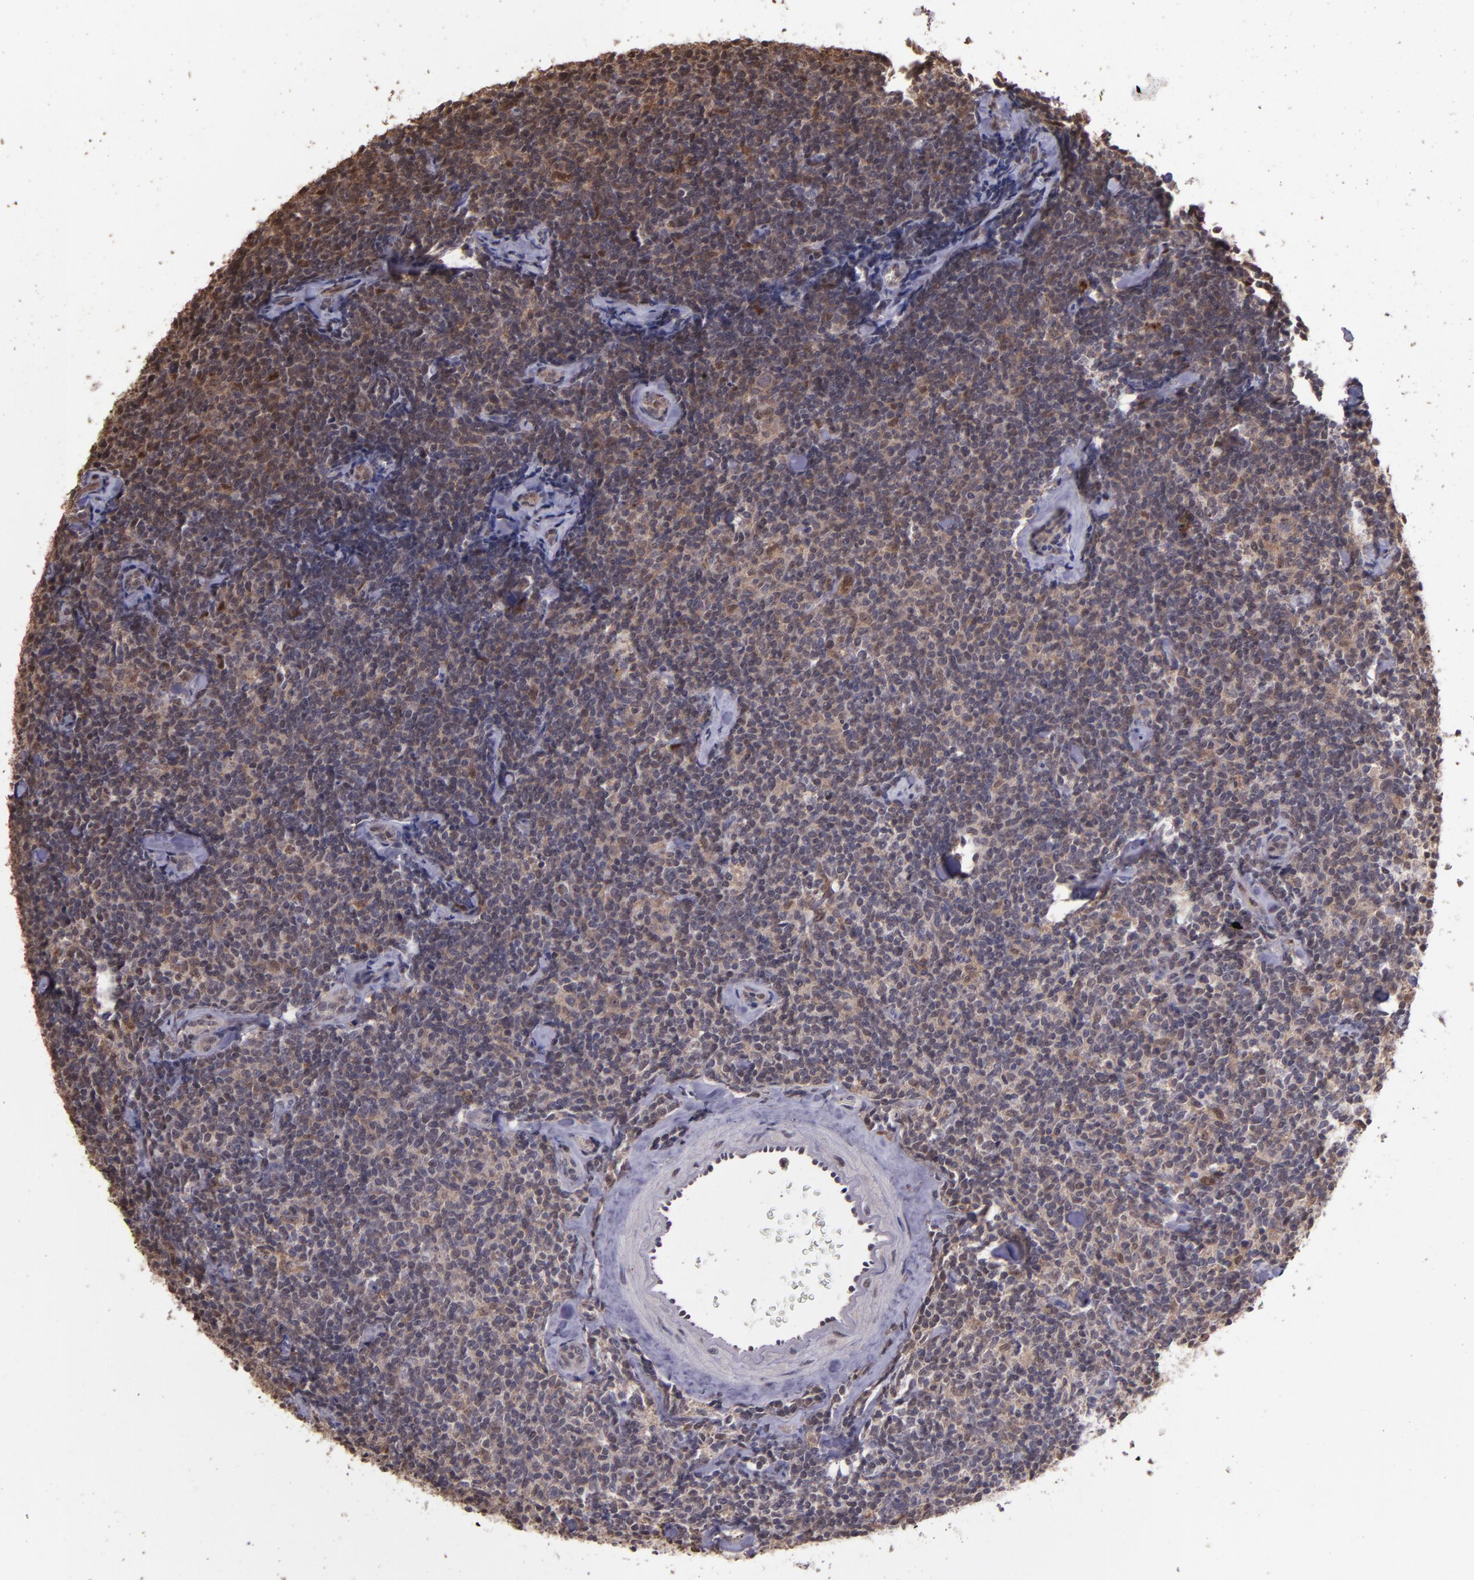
{"staining": {"intensity": "weak", "quantity": "25%-75%", "location": "cytoplasmic/membranous"}, "tissue": "lymphoma", "cell_type": "Tumor cells", "image_type": "cancer", "snomed": [{"axis": "morphology", "description": "Malignant lymphoma, non-Hodgkin's type, Low grade"}, {"axis": "topography", "description": "Lymph node"}], "caption": "DAB immunohistochemical staining of low-grade malignant lymphoma, non-Hodgkin's type reveals weak cytoplasmic/membranous protein positivity in approximately 25%-75% of tumor cells.", "gene": "SERPINF2", "patient": {"sex": "female", "age": 56}}